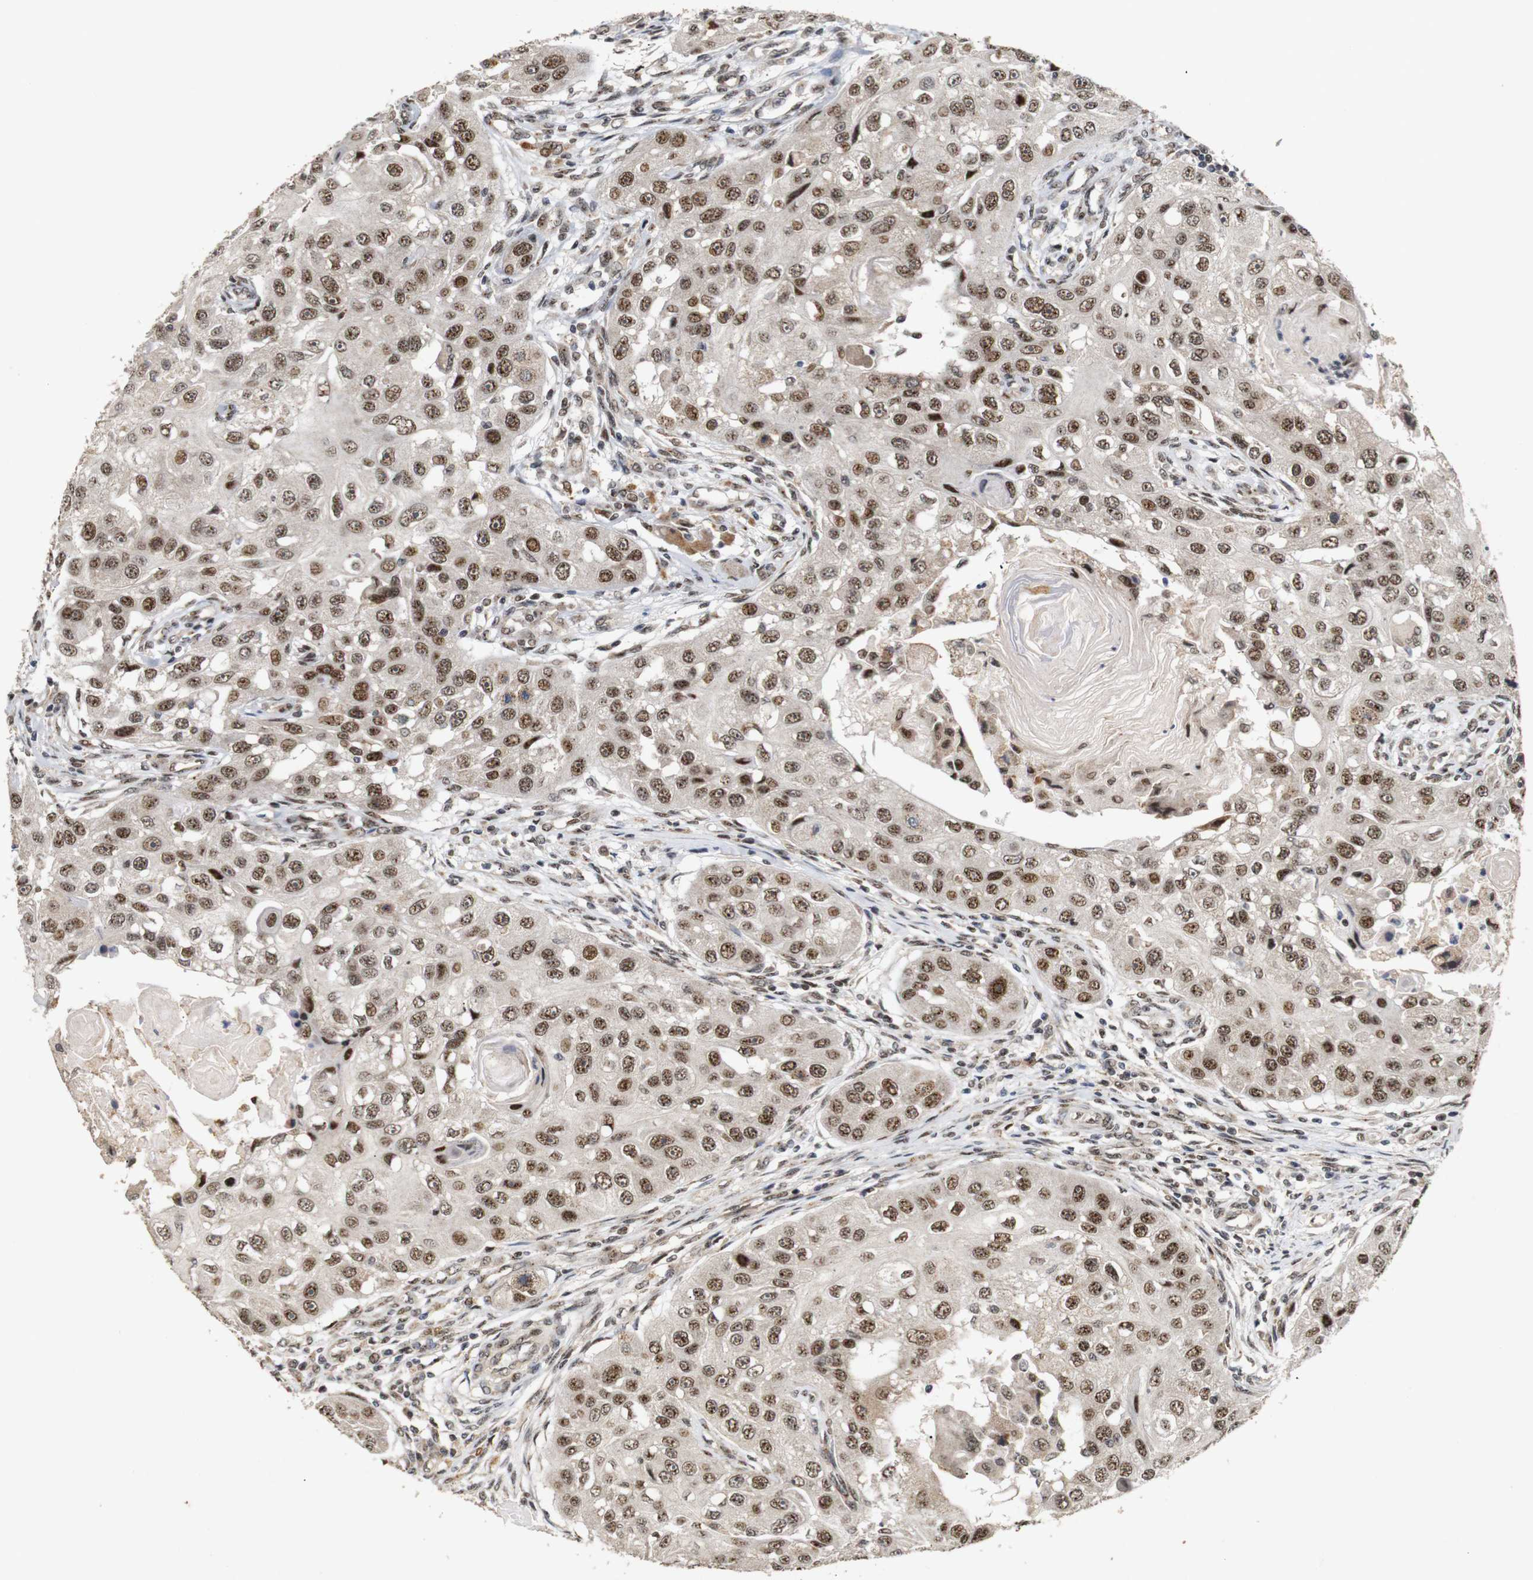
{"staining": {"intensity": "moderate", "quantity": ">75%", "location": "nuclear"}, "tissue": "head and neck cancer", "cell_type": "Tumor cells", "image_type": "cancer", "snomed": [{"axis": "morphology", "description": "Normal tissue, NOS"}, {"axis": "morphology", "description": "Squamous cell carcinoma, NOS"}, {"axis": "topography", "description": "Skeletal muscle"}, {"axis": "topography", "description": "Head-Neck"}], "caption": "Head and neck cancer (squamous cell carcinoma) stained for a protein shows moderate nuclear positivity in tumor cells. (Stains: DAB in brown, nuclei in blue, Microscopy: brightfield microscopy at high magnification).", "gene": "PYM1", "patient": {"sex": "male", "age": 51}}